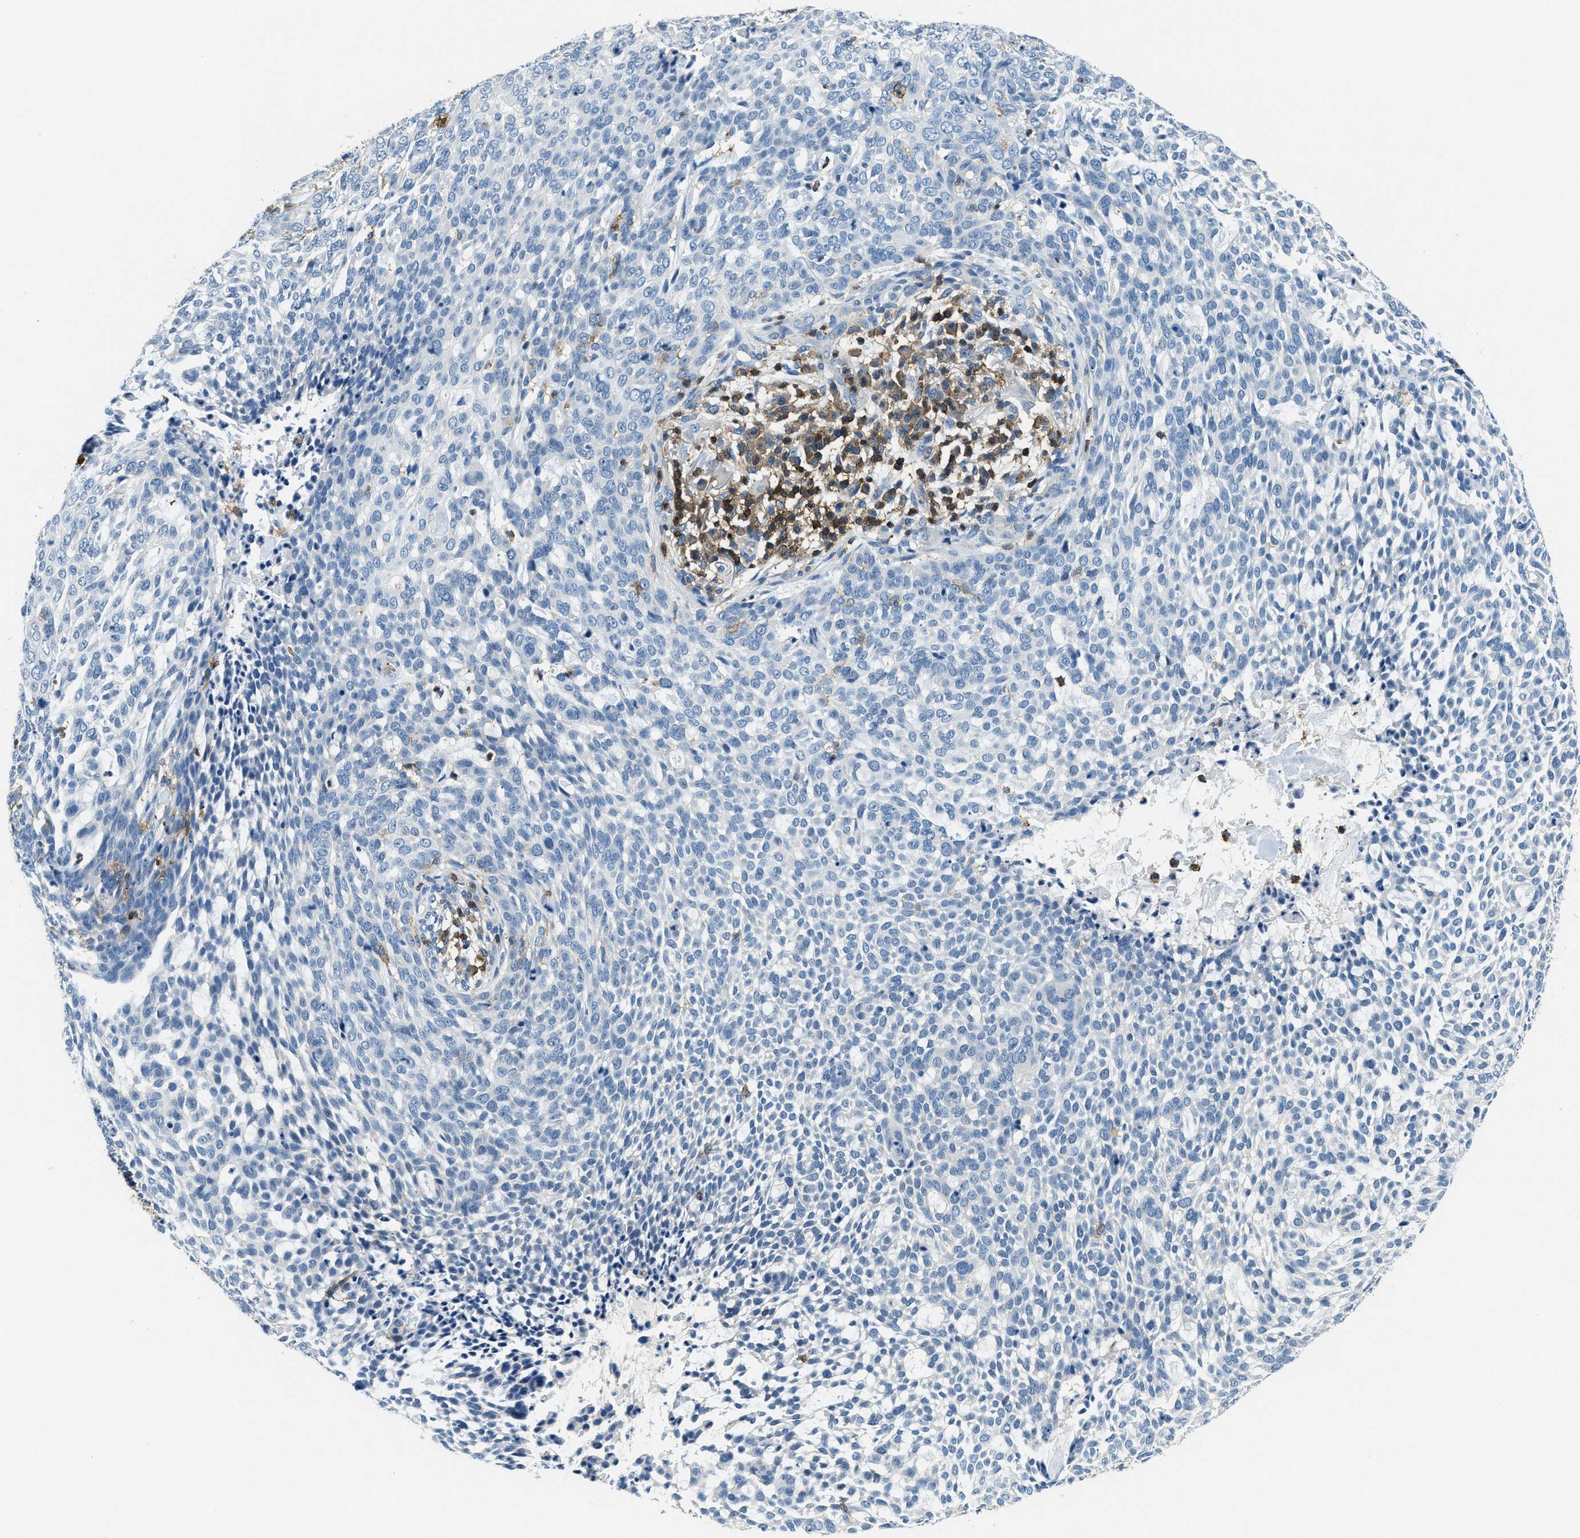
{"staining": {"intensity": "negative", "quantity": "none", "location": "none"}, "tissue": "skin cancer", "cell_type": "Tumor cells", "image_type": "cancer", "snomed": [{"axis": "morphology", "description": "Basal cell carcinoma"}, {"axis": "topography", "description": "Skin"}], "caption": "DAB immunohistochemical staining of skin cancer reveals no significant positivity in tumor cells.", "gene": "MYO1G", "patient": {"sex": "female", "age": 64}}